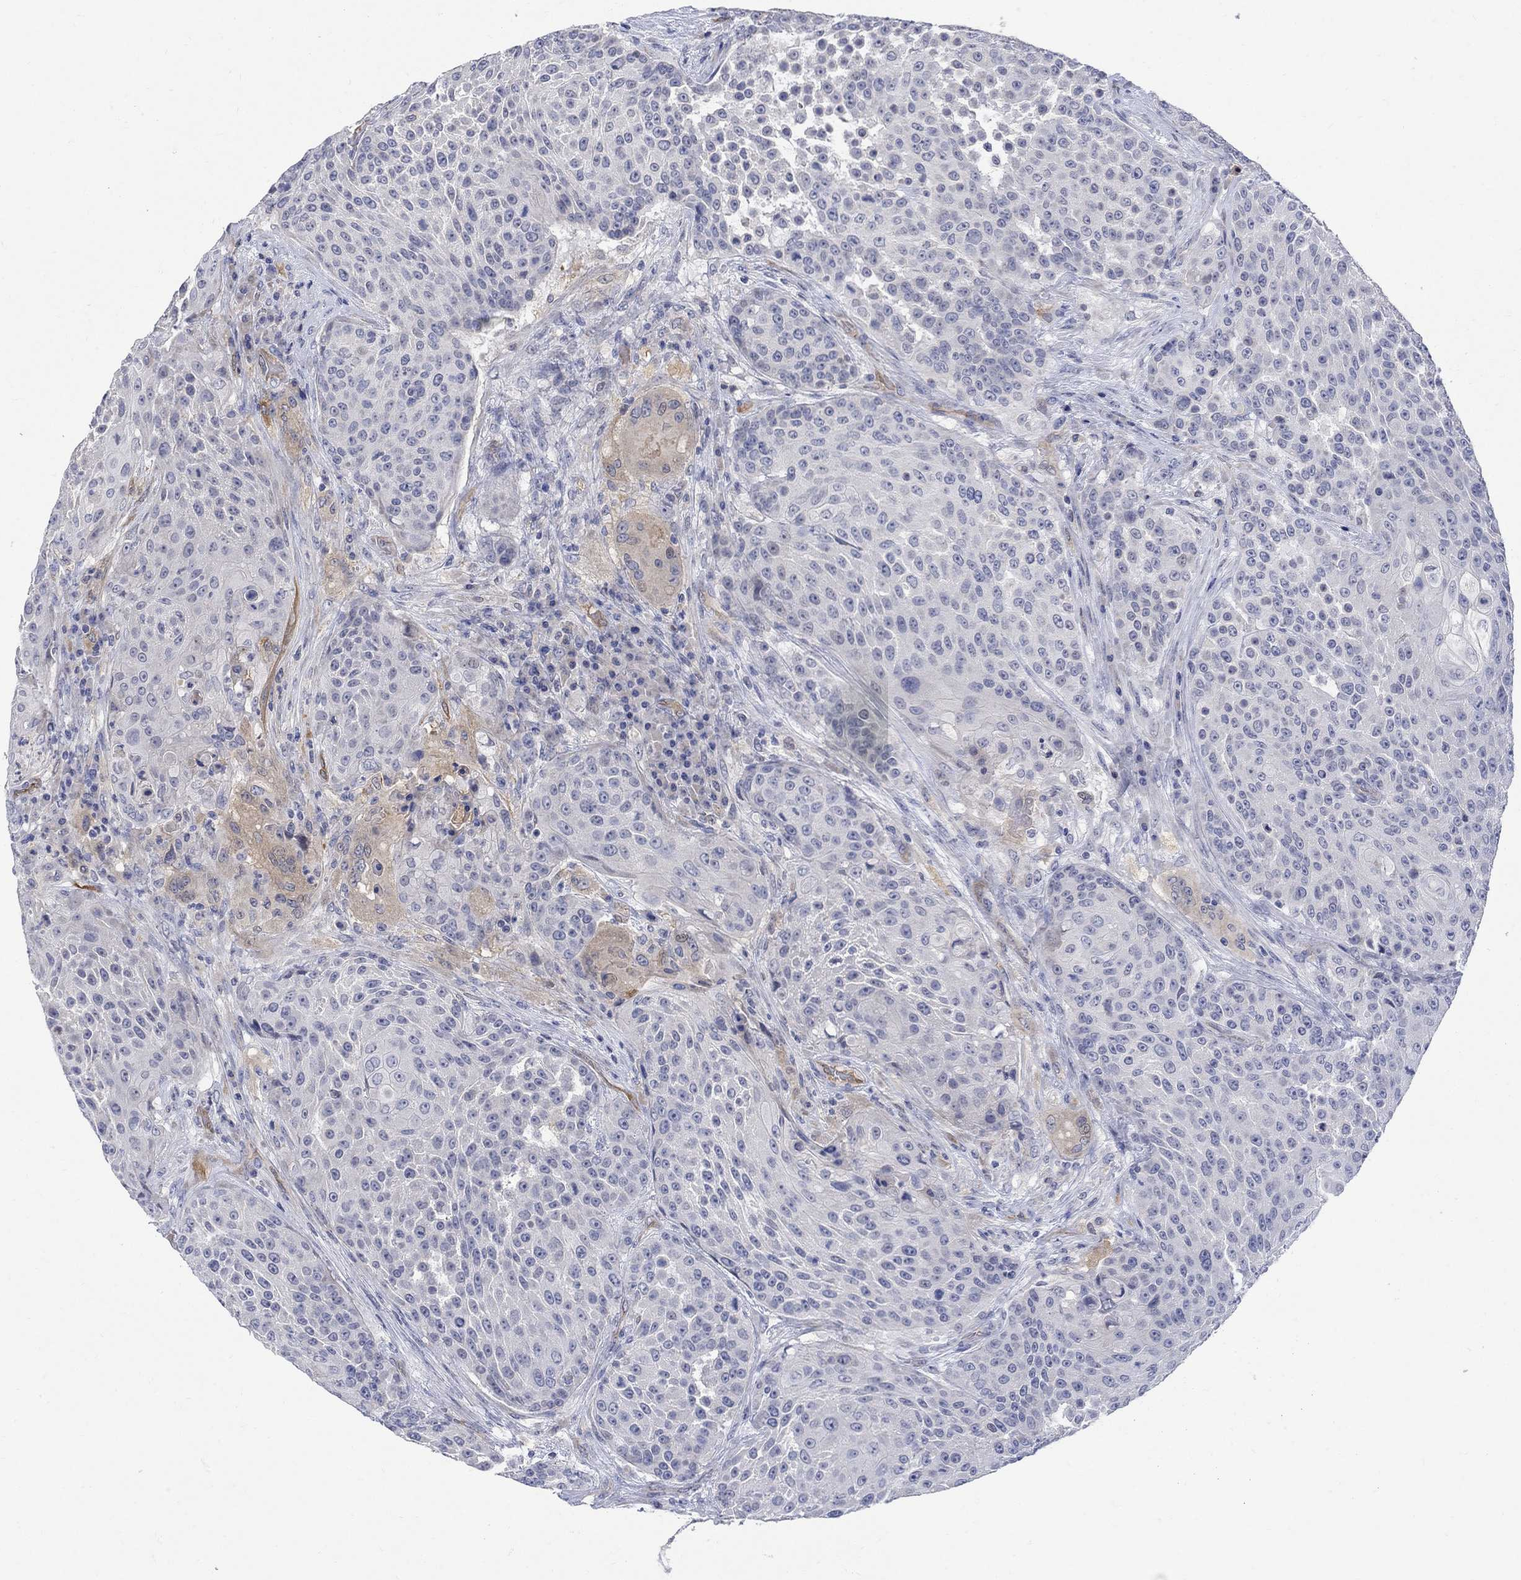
{"staining": {"intensity": "negative", "quantity": "none", "location": "none"}, "tissue": "urothelial cancer", "cell_type": "Tumor cells", "image_type": "cancer", "snomed": [{"axis": "morphology", "description": "Urothelial carcinoma, High grade"}, {"axis": "topography", "description": "Urinary bladder"}], "caption": "A high-resolution image shows immunohistochemistry (IHC) staining of urothelial carcinoma (high-grade), which displays no significant expression in tumor cells. Brightfield microscopy of immunohistochemistry (IHC) stained with DAB (brown) and hematoxylin (blue), captured at high magnification.", "gene": "TGM2", "patient": {"sex": "female", "age": 63}}